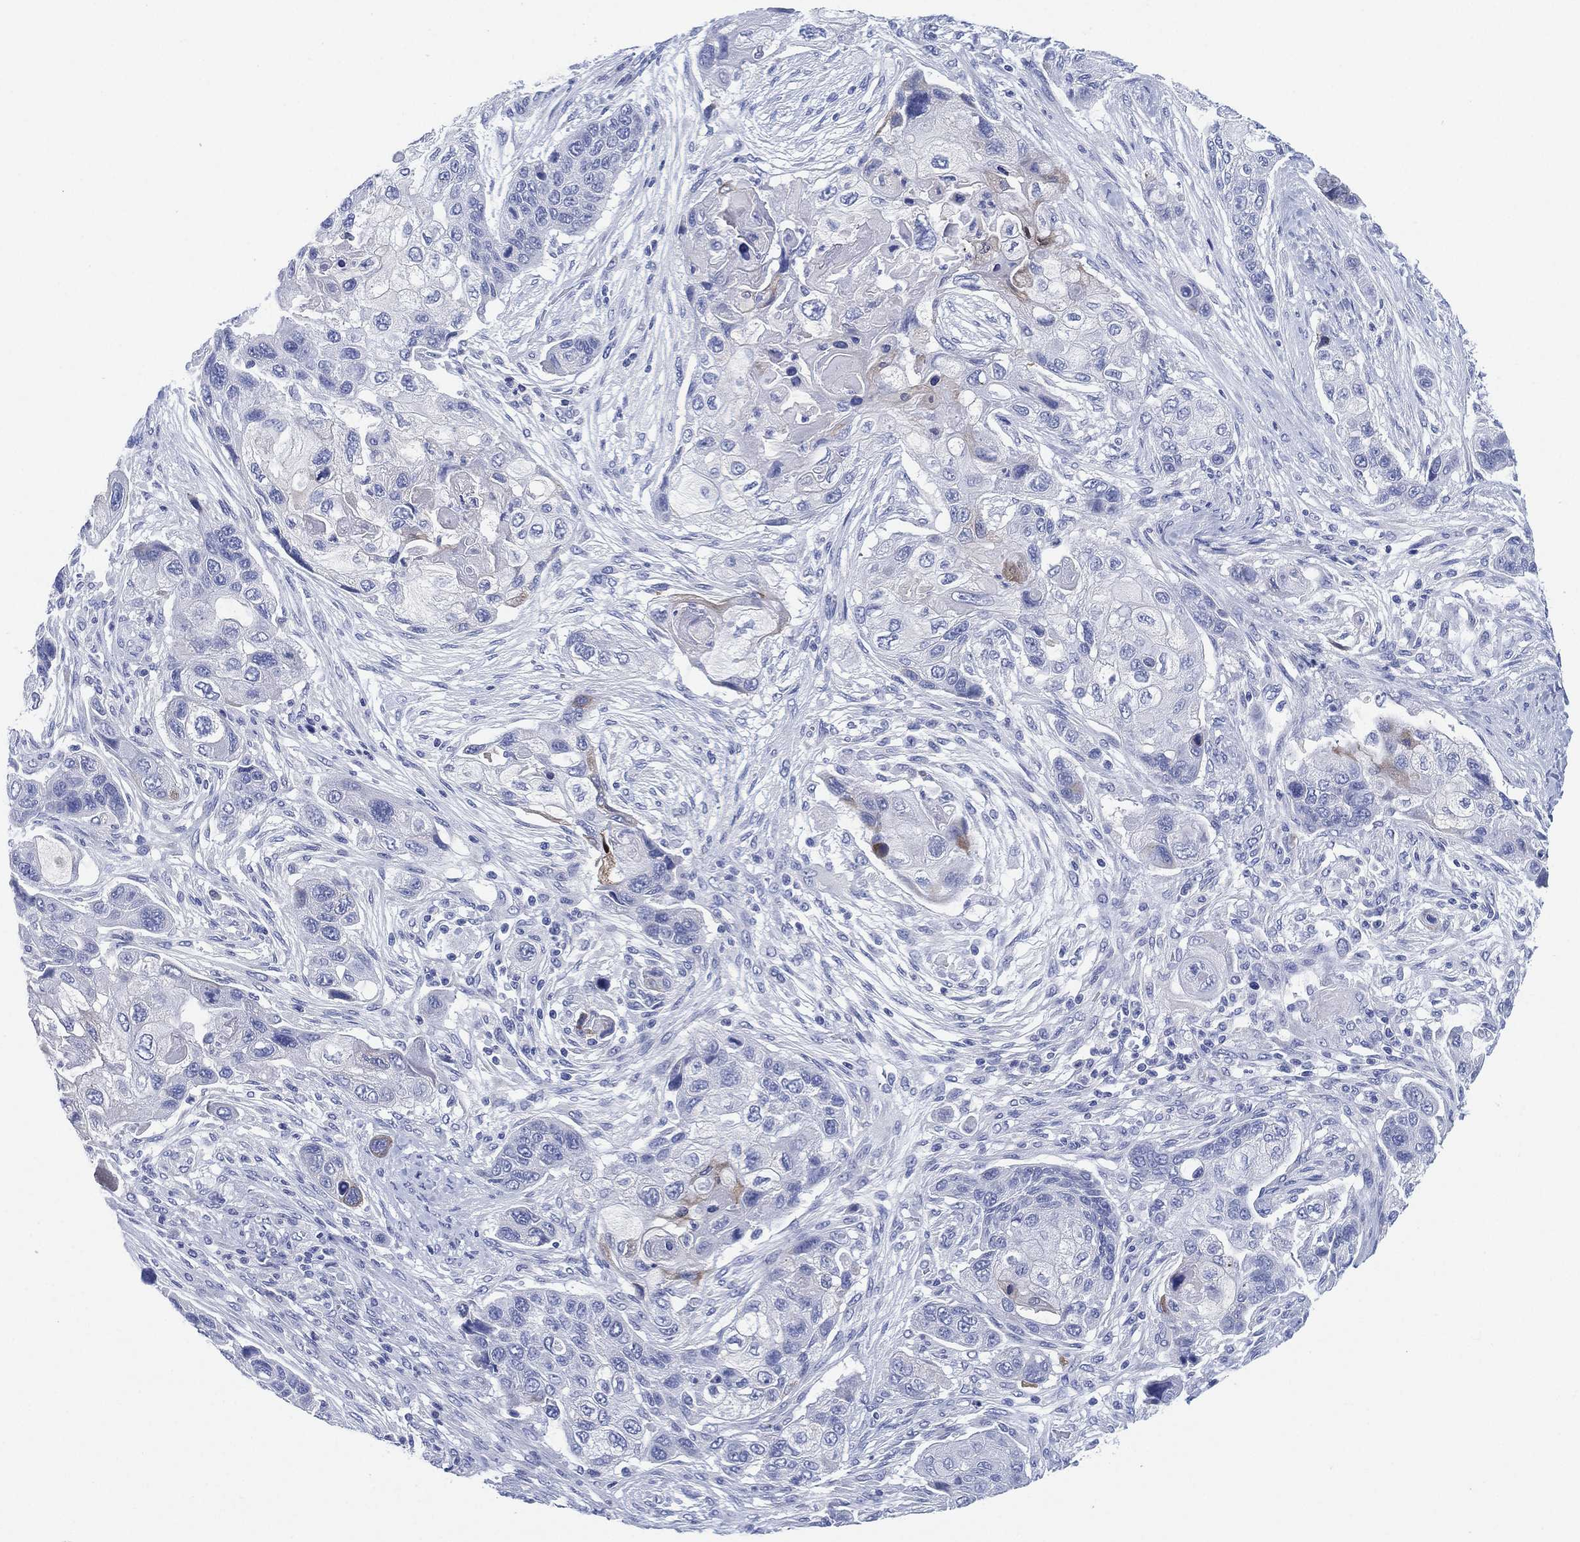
{"staining": {"intensity": "negative", "quantity": "none", "location": "none"}, "tissue": "lung cancer", "cell_type": "Tumor cells", "image_type": "cancer", "snomed": [{"axis": "morphology", "description": "Squamous cell carcinoma, NOS"}, {"axis": "topography", "description": "Lung"}], "caption": "The immunohistochemistry (IHC) histopathology image has no significant staining in tumor cells of lung cancer tissue.", "gene": "SLC9C2", "patient": {"sex": "male", "age": 69}}